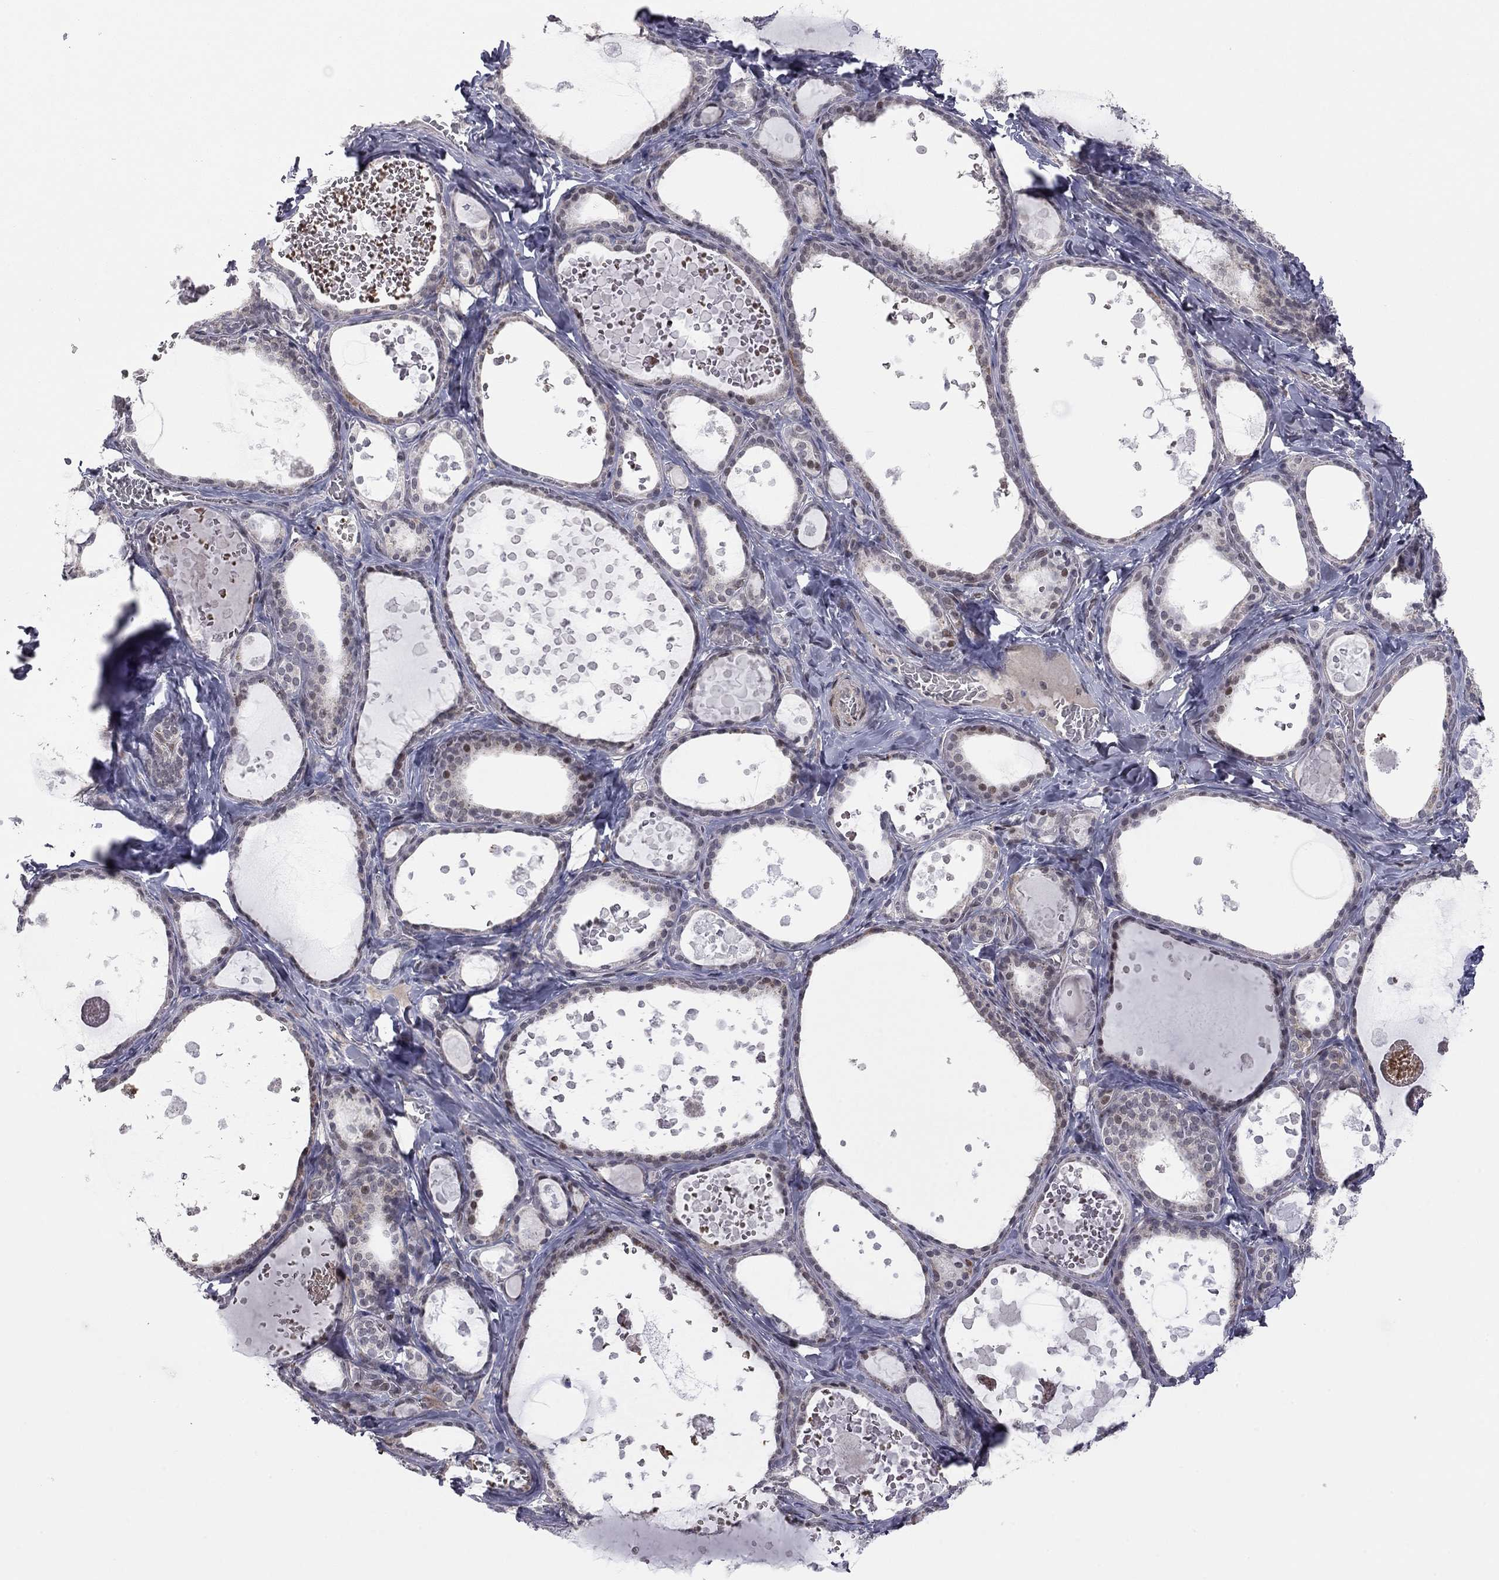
{"staining": {"intensity": "moderate", "quantity": "<25%", "location": "nuclear"}, "tissue": "thyroid gland", "cell_type": "Glandular cells", "image_type": "normal", "snomed": [{"axis": "morphology", "description": "Normal tissue, NOS"}, {"axis": "topography", "description": "Thyroid gland"}], "caption": "Immunohistochemical staining of unremarkable thyroid gland shows <25% levels of moderate nuclear protein expression in approximately <25% of glandular cells.", "gene": "MC3R", "patient": {"sex": "female", "age": 56}}